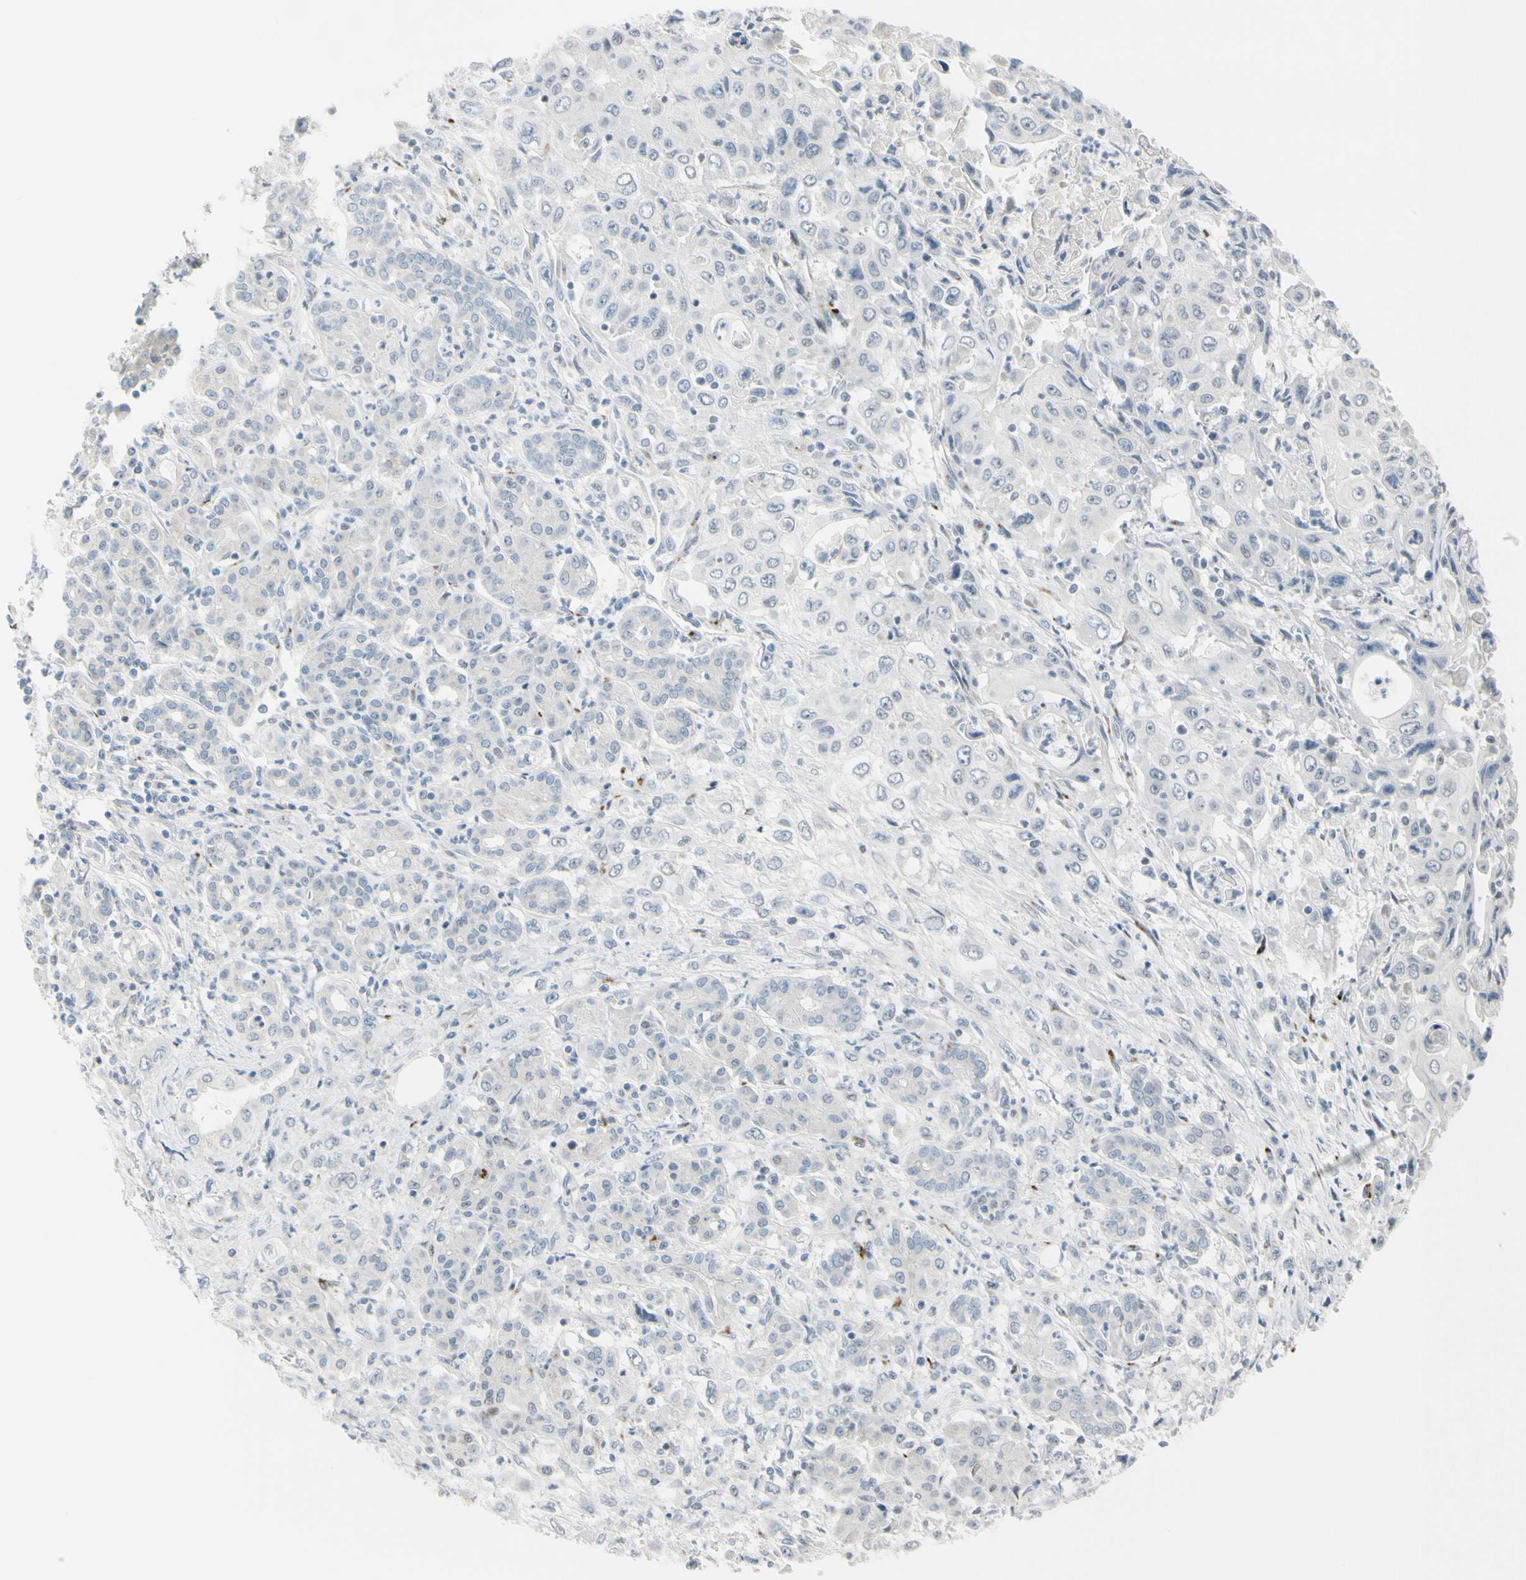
{"staining": {"intensity": "negative", "quantity": "none", "location": "none"}, "tissue": "pancreatic cancer", "cell_type": "Tumor cells", "image_type": "cancer", "snomed": [{"axis": "morphology", "description": "Adenocarcinoma, NOS"}, {"axis": "topography", "description": "Pancreas"}], "caption": "A high-resolution micrograph shows immunohistochemistry (IHC) staining of adenocarcinoma (pancreatic), which demonstrates no significant expression in tumor cells.", "gene": "B4GALNT1", "patient": {"sex": "male", "age": 70}}